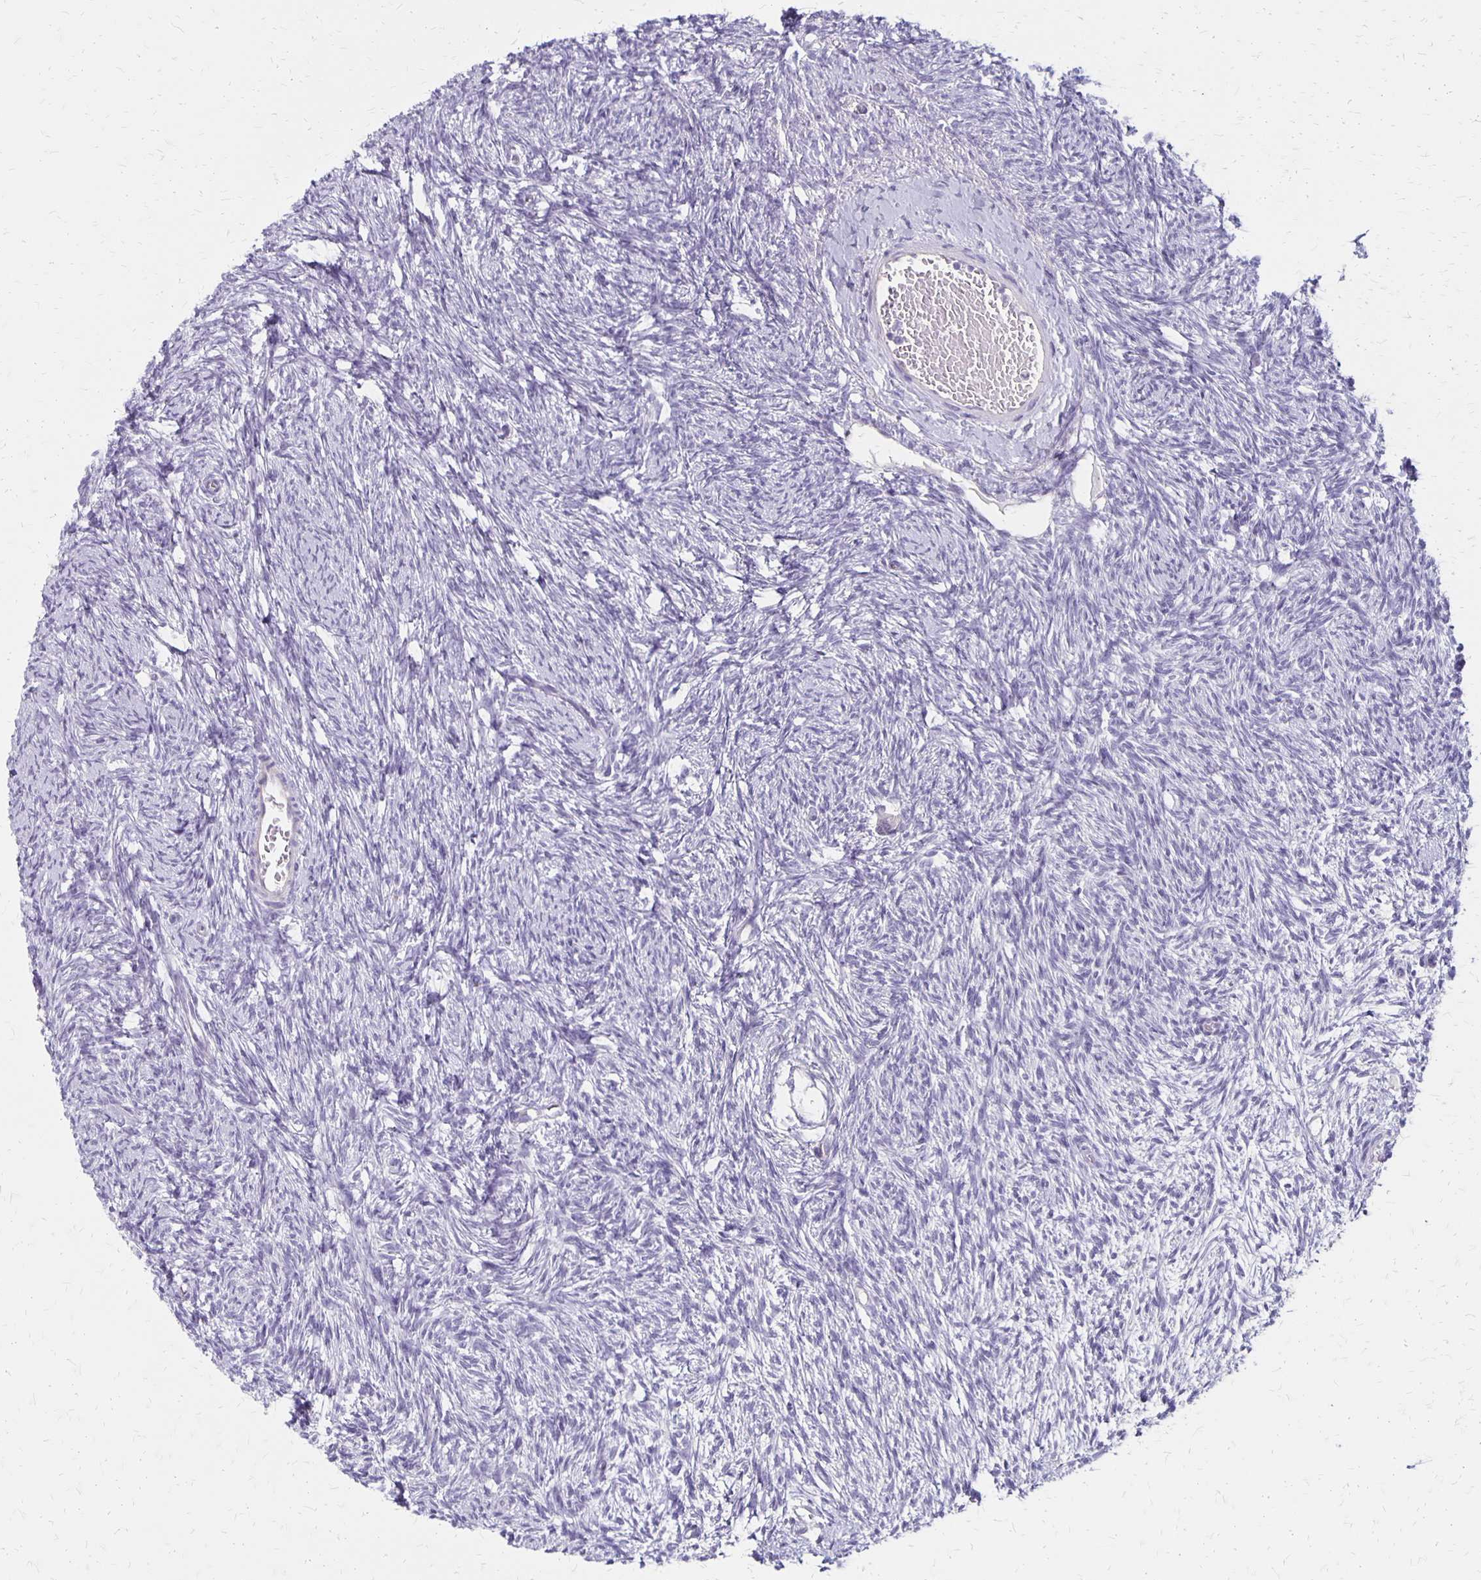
{"staining": {"intensity": "negative", "quantity": "none", "location": "none"}, "tissue": "ovary", "cell_type": "Ovarian stroma cells", "image_type": "normal", "snomed": [{"axis": "morphology", "description": "Normal tissue, NOS"}, {"axis": "topography", "description": "Ovary"}], "caption": "High magnification brightfield microscopy of benign ovary stained with DAB (brown) and counterstained with hematoxylin (blue): ovarian stroma cells show no significant positivity. (DAB immunohistochemistry, high magnification).", "gene": "HOMER1", "patient": {"sex": "female", "age": 33}}